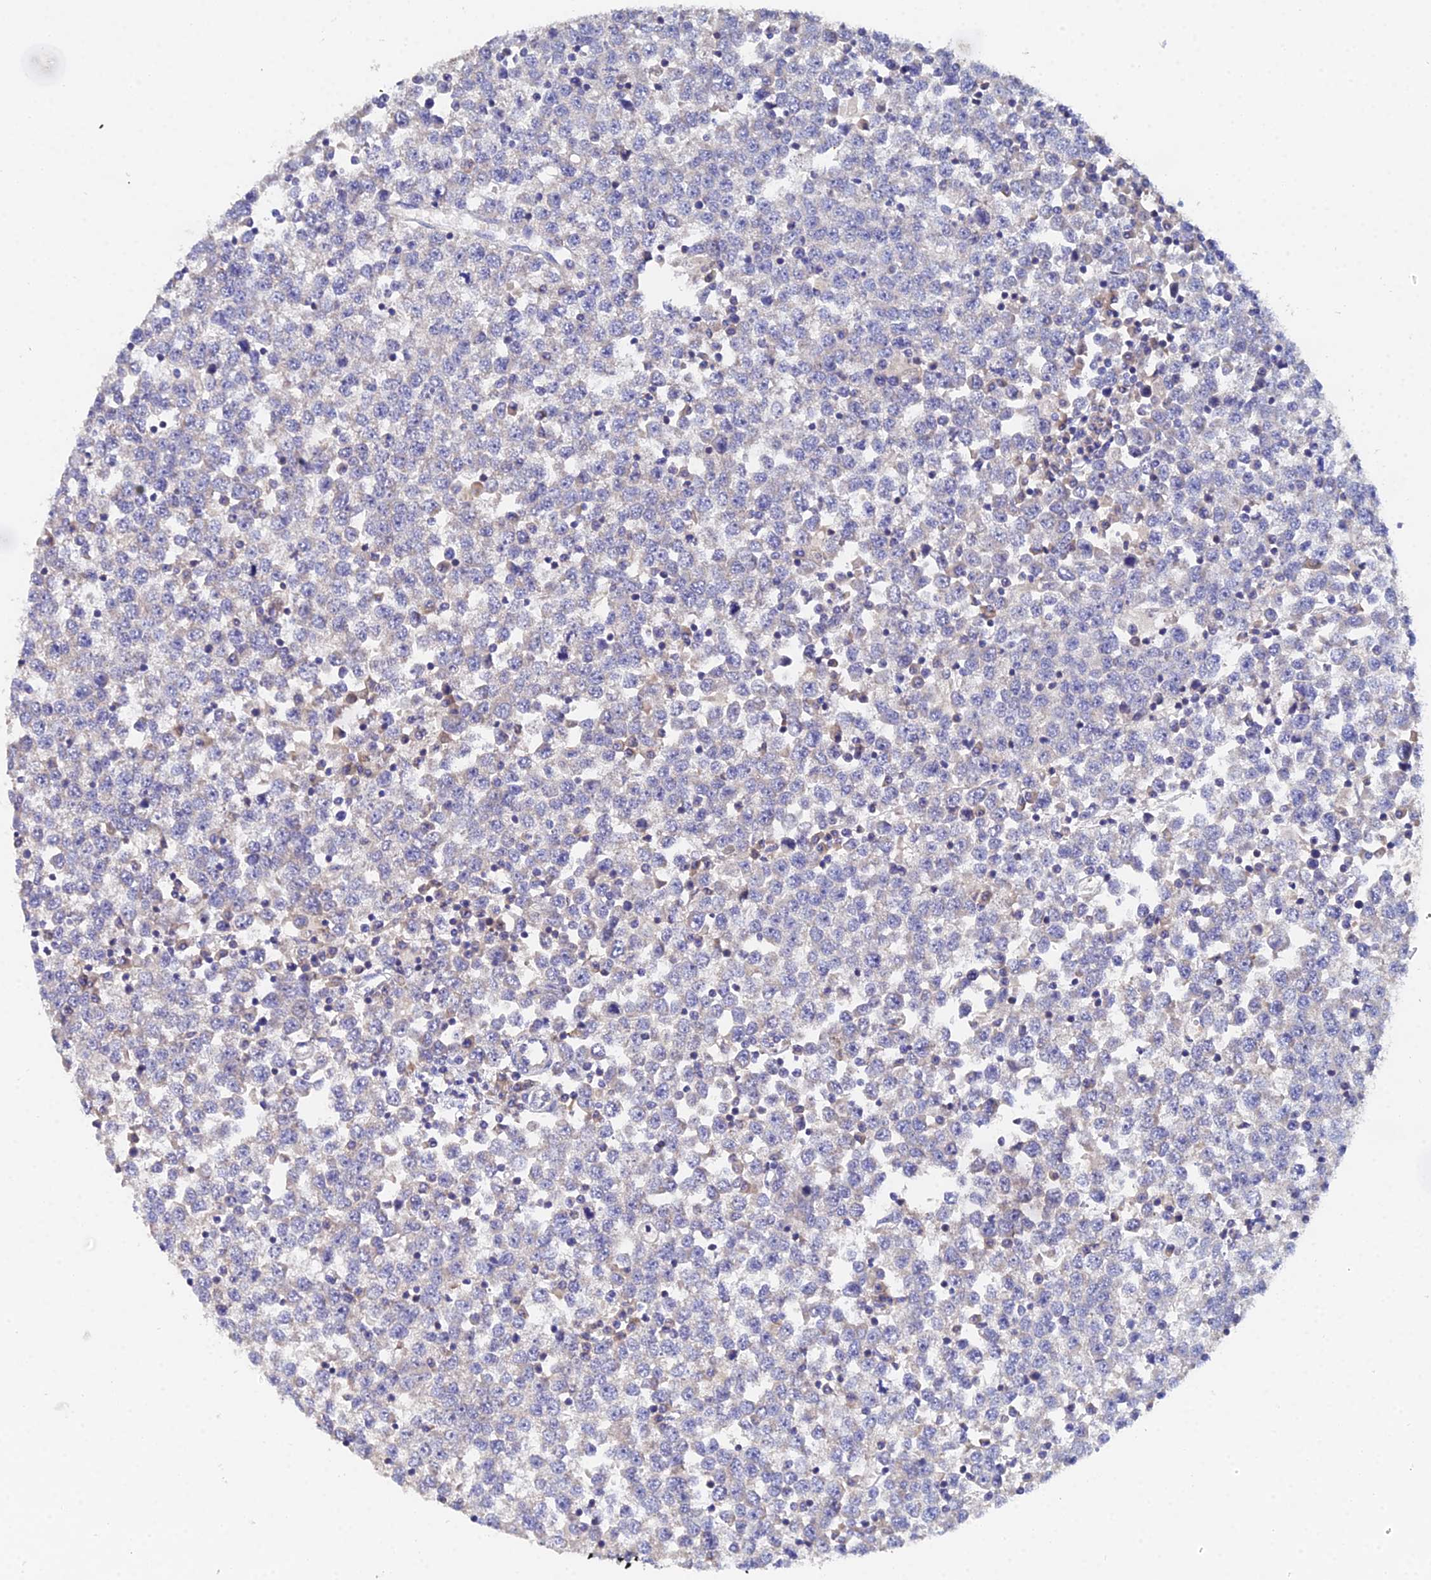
{"staining": {"intensity": "weak", "quantity": "25%-75%", "location": "cytoplasmic/membranous"}, "tissue": "testis cancer", "cell_type": "Tumor cells", "image_type": "cancer", "snomed": [{"axis": "morphology", "description": "Seminoma, NOS"}, {"axis": "topography", "description": "Testis"}], "caption": "Weak cytoplasmic/membranous positivity is seen in approximately 25%-75% of tumor cells in testis cancer. Immunohistochemistry stains the protein of interest in brown and the nuclei are stained blue.", "gene": "UBE2L3", "patient": {"sex": "male", "age": 65}}